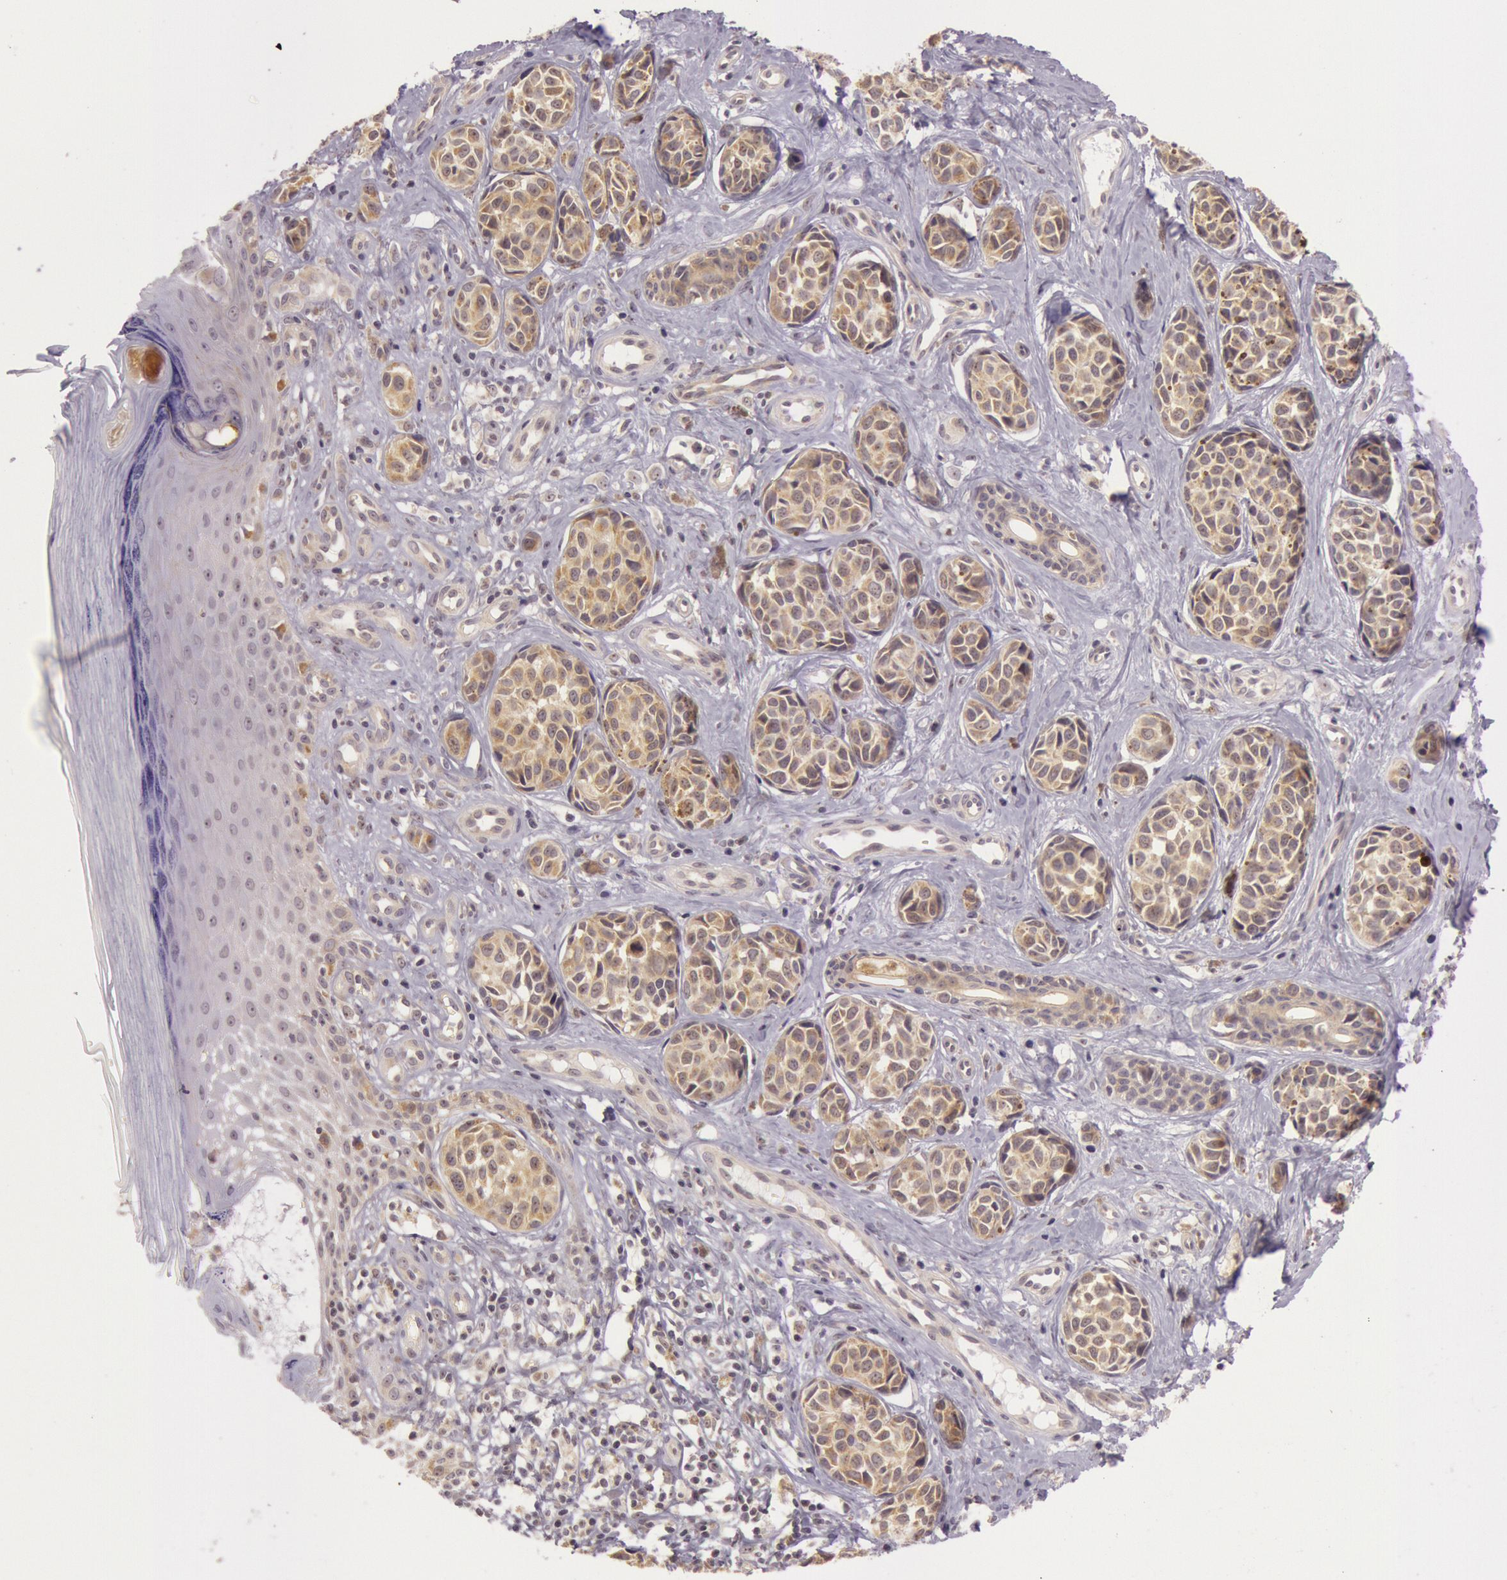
{"staining": {"intensity": "moderate", "quantity": ">75%", "location": "cytoplasmic/membranous,nuclear"}, "tissue": "melanoma", "cell_type": "Tumor cells", "image_type": "cancer", "snomed": [{"axis": "morphology", "description": "Malignant melanoma, NOS"}, {"axis": "topography", "description": "Skin"}], "caption": "Immunohistochemical staining of human melanoma displays medium levels of moderate cytoplasmic/membranous and nuclear protein positivity in about >75% of tumor cells. (Brightfield microscopy of DAB IHC at high magnification).", "gene": "CDK16", "patient": {"sex": "male", "age": 79}}